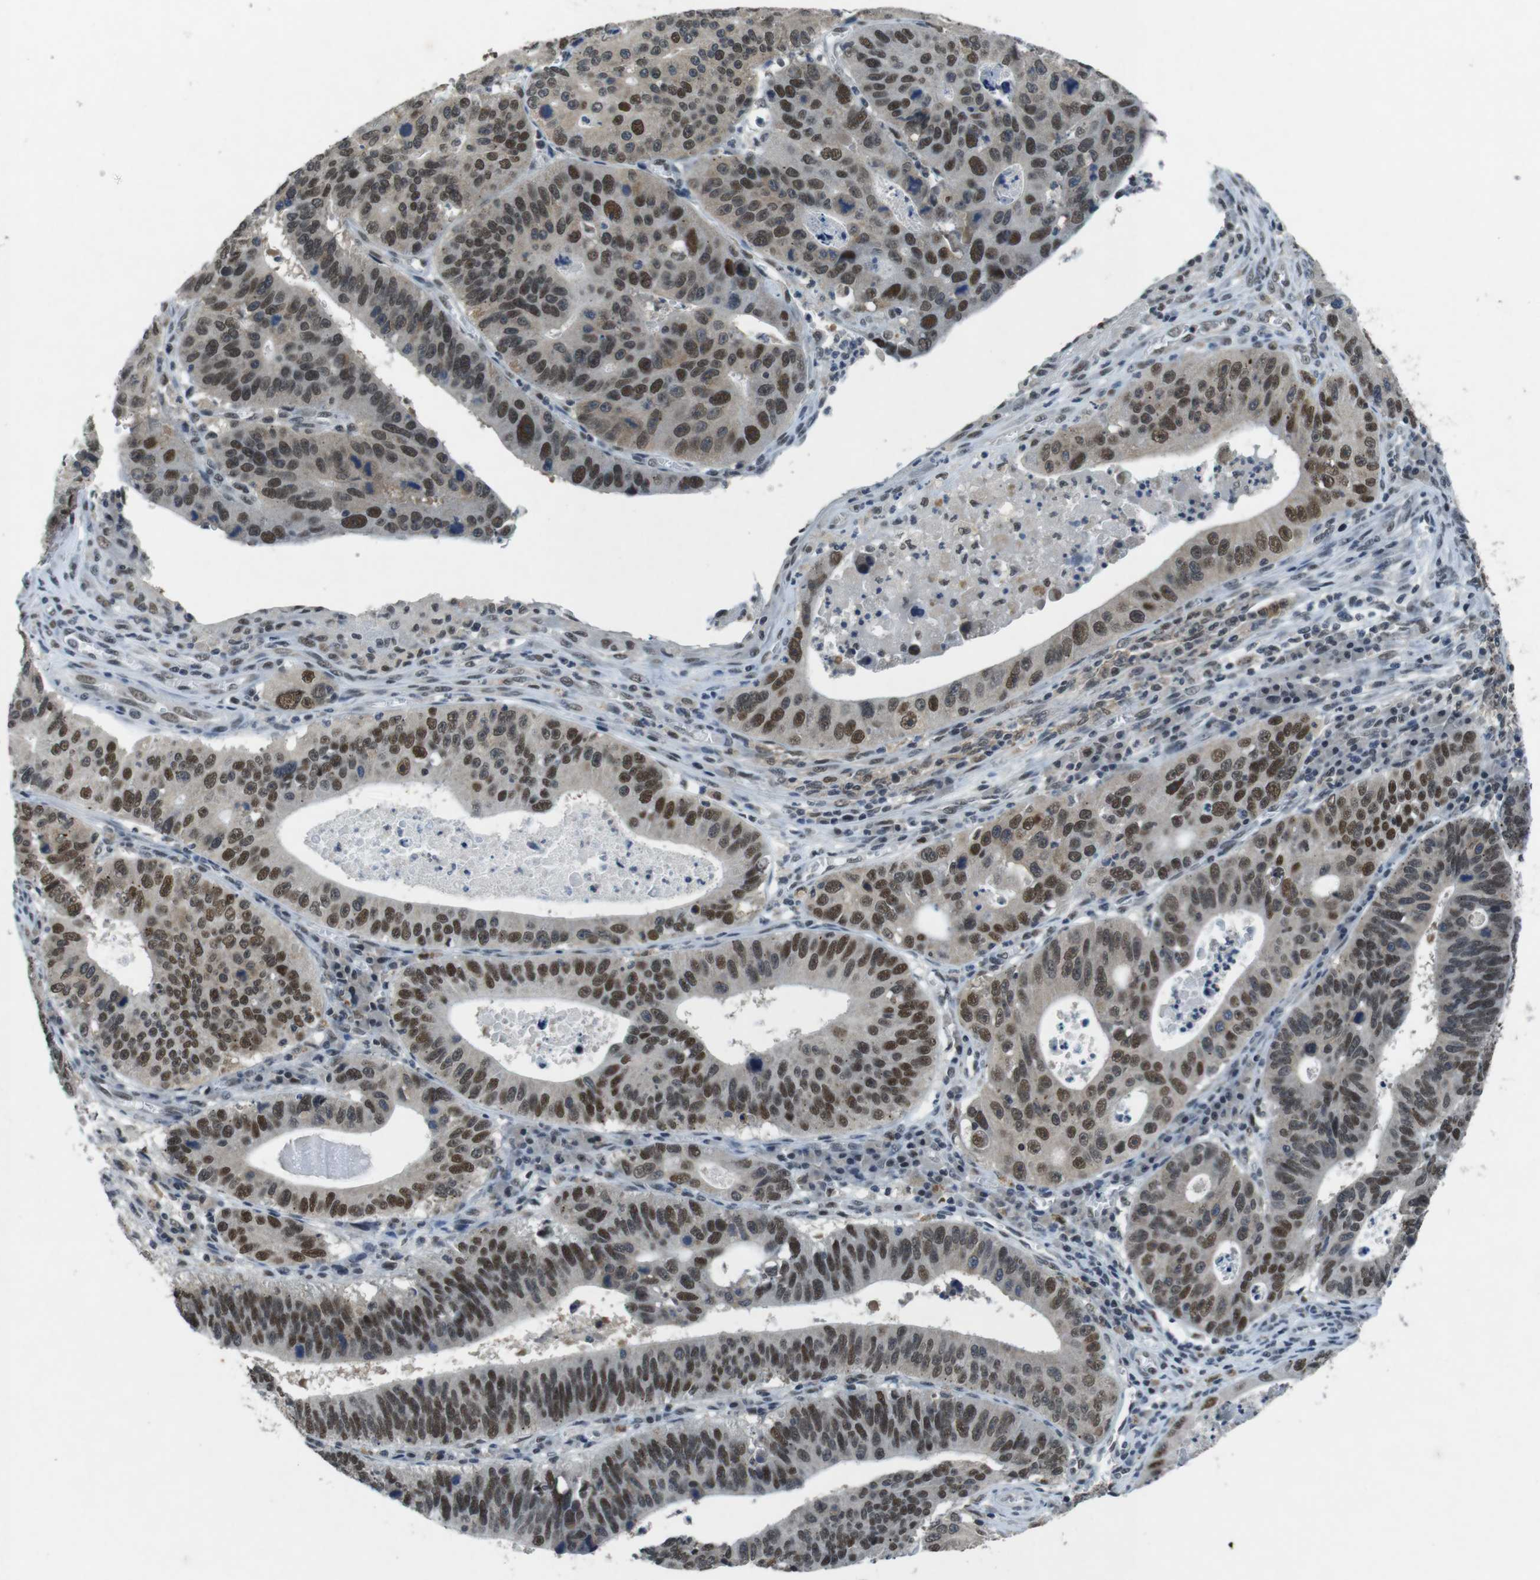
{"staining": {"intensity": "moderate", "quantity": ">75%", "location": "nuclear"}, "tissue": "stomach cancer", "cell_type": "Tumor cells", "image_type": "cancer", "snomed": [{"axis": "morphology", "description": "Adenocarcinoma, NOS"}, {"axis": "topography", "description": "Stomach"}], "caption": "Brown immunohistochemical staining in stomach adenocarcinoma demonstrates moderate nuclear staining in about >75% of tumor cells. (brown staining indicates protein expression, while blue staining denotes nuclei).", "gene": "USP7", "patient": {"sex": "male", "age": 59}}